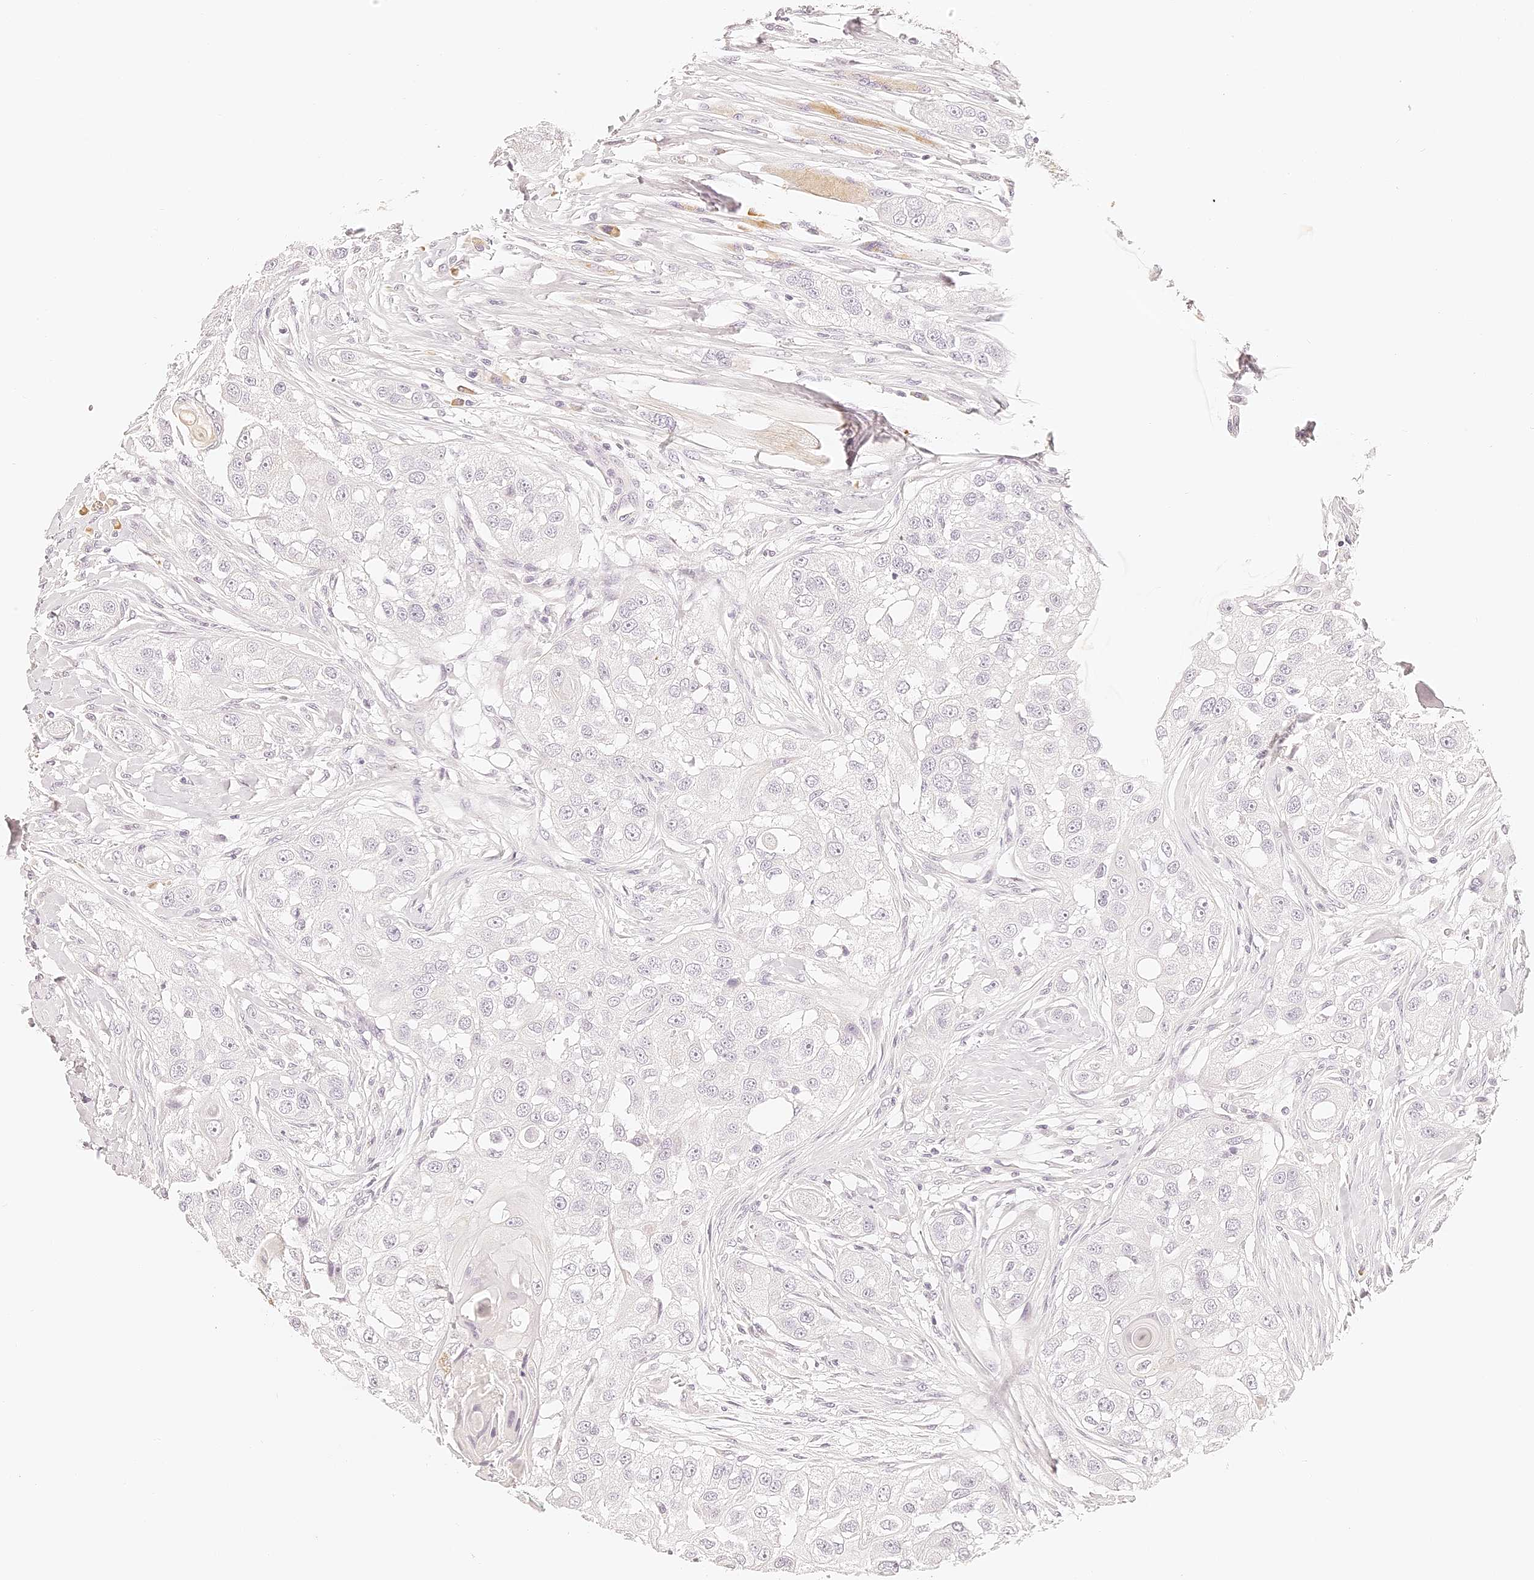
{"staining": {"intensity": "negative", "quantity": "none", "location": "none"}, "tissue": "head and neck cancer", "cell_type": "Tumor cells", "image_type": "cancer", "snomed": [{"axis": "morphology", "description": "Normal tissue, NOS"}, {"axis": "morphology", "description": "Squamous cell carcinoma, NOS"}, {"axis": "topography", "description": "Skeletal muscle"}, {"axis": "topography", "description": "Head-Neck"}], "caption": "Immunohistochemical staining of head and neck squamous cell carcinoma shows no significant positivity in tumor cells.", "gene": "TRIM45", "patient": {"sex": "male", "age": 51}}